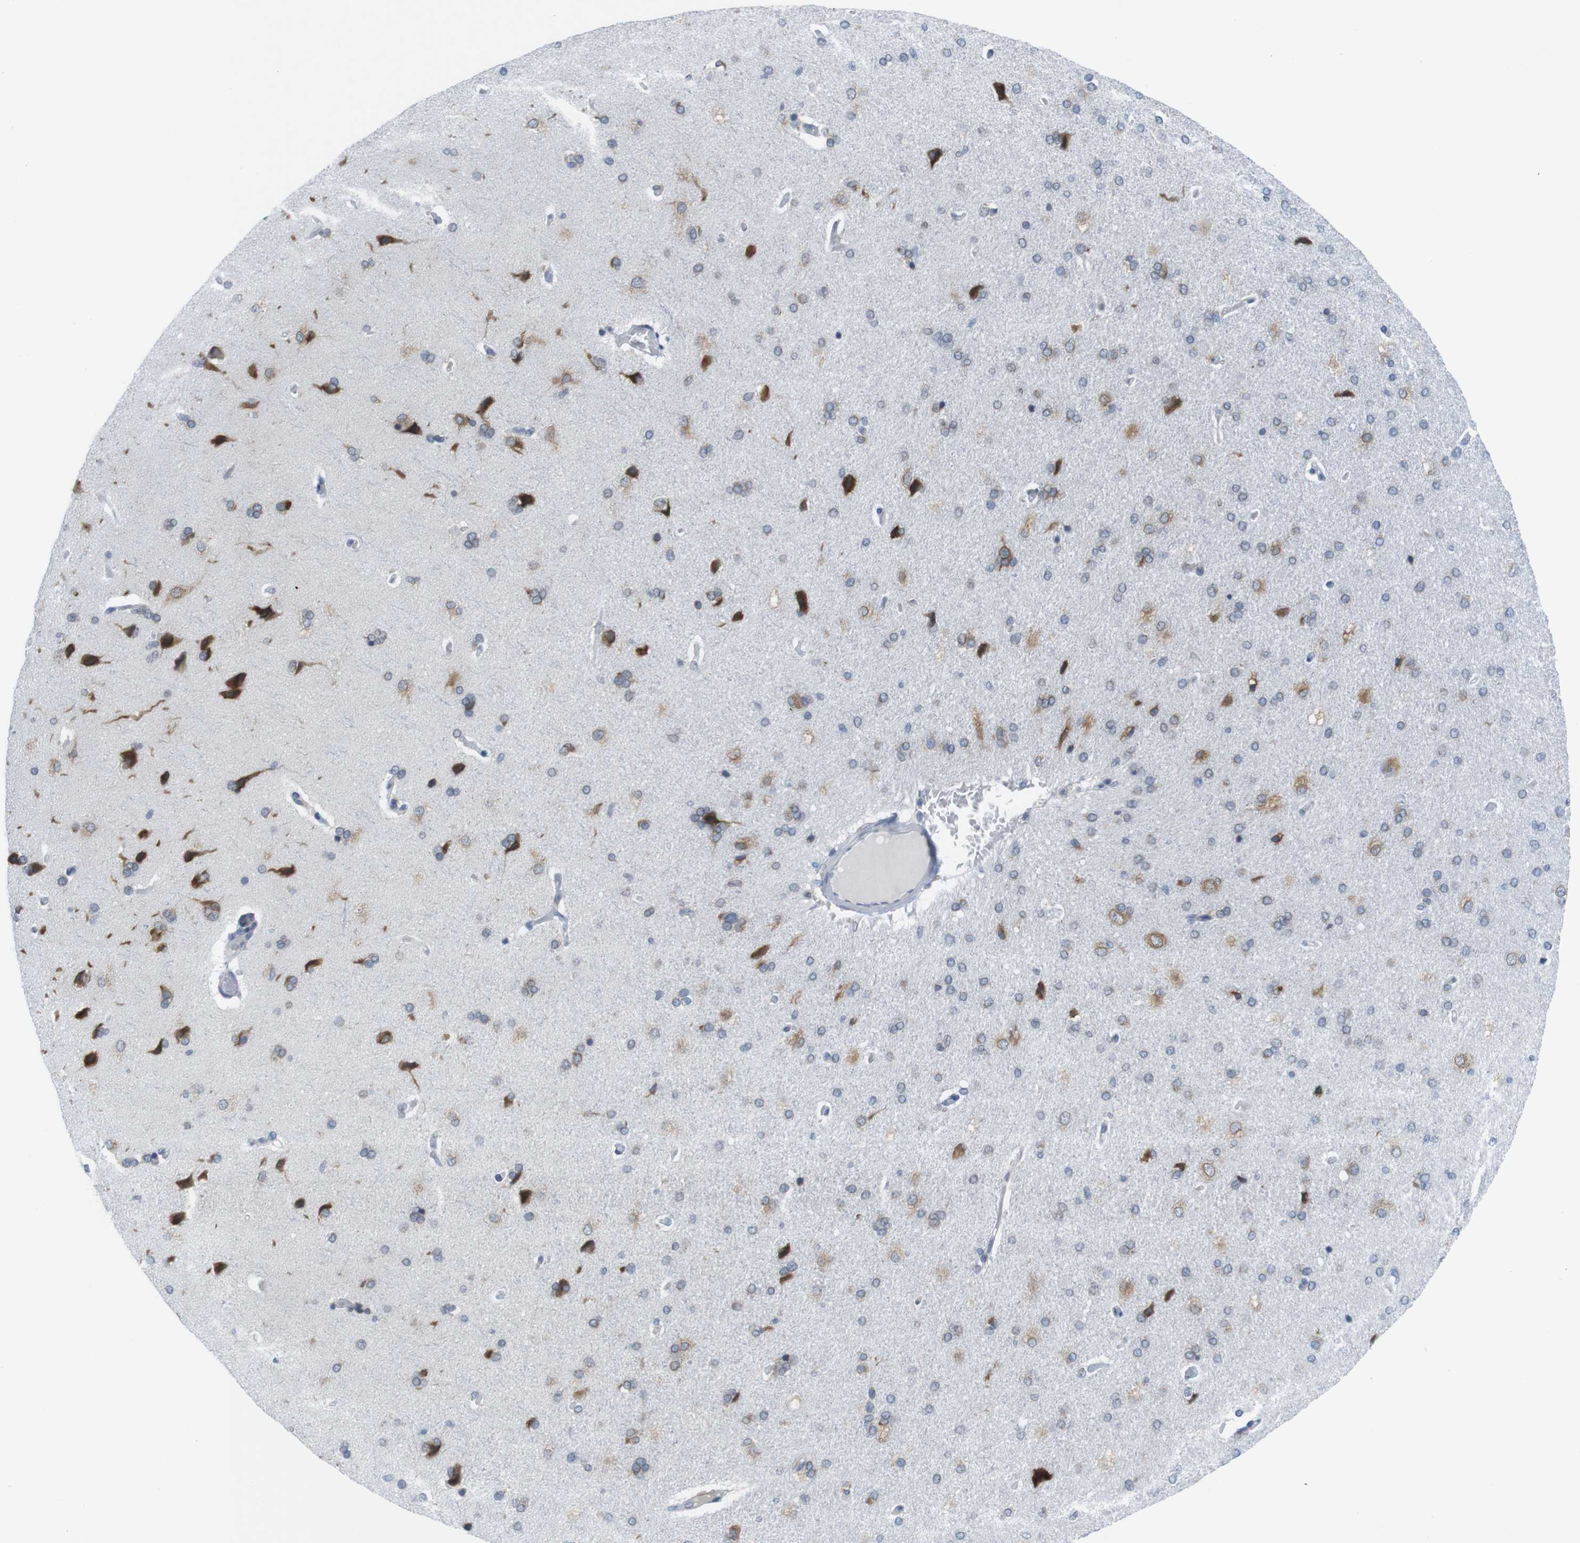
{"staining": {"intensity": "negative", "quantity": "none", "location": "none"}, "tissue": "cerebral cortex", "cell_type": "Endothelial cells", "image_type": "normal", "snomed": [{"axis": "morphology", "description": "Normal tissue, NOS"}, {"axis": "topography", "description": "Cerebral cortex"}], "caption": "A histopathology image of human cerebral cortex is negative for staining in endothelial cells. (DAB (3,3'-diaminobenzidine) IHC, high magnification).", "gene": "ERGIC3", "patient": {"sex": "male", "age": 62}}